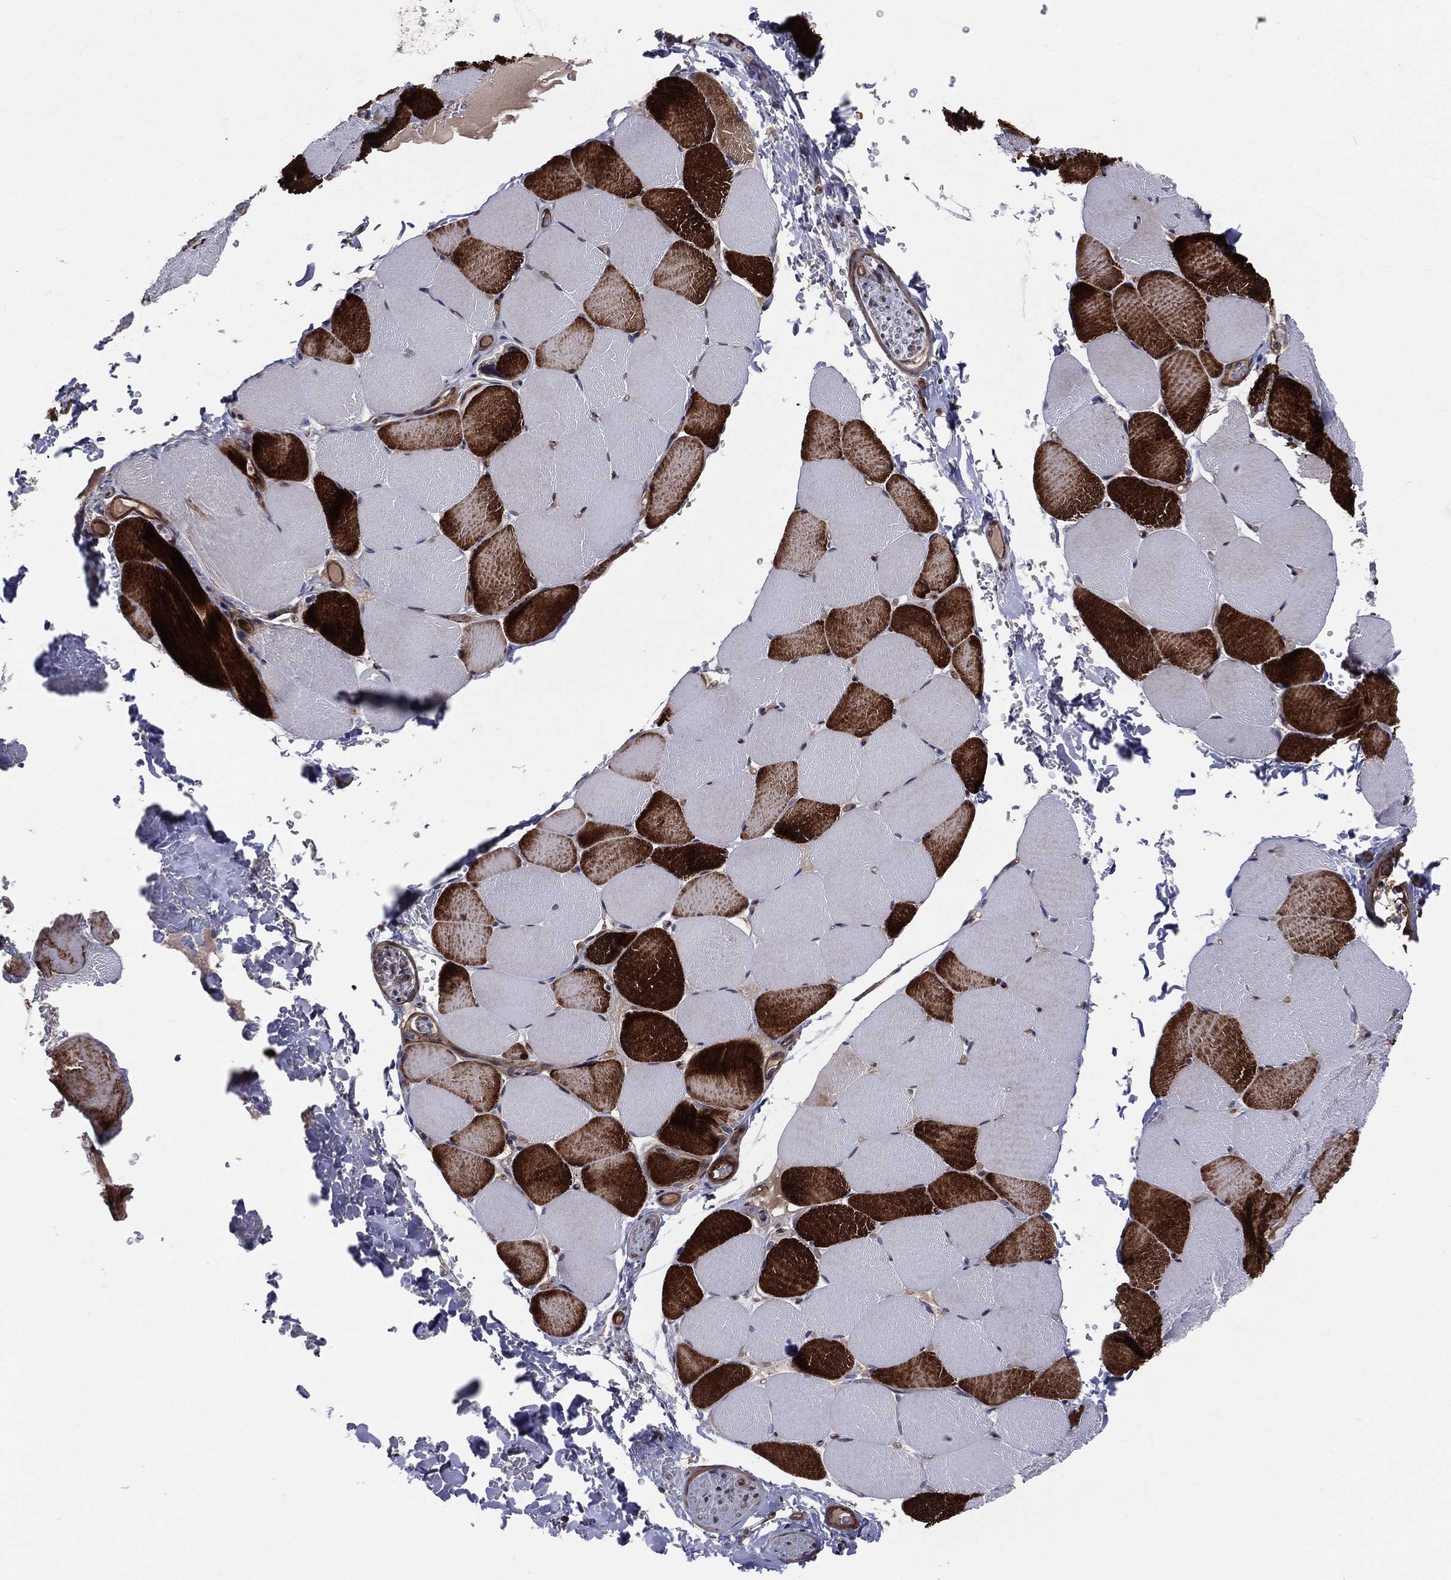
{"staining": {"intensity": "strong", "quantity": "25%-75%", "location": "cytoplasmic/membranous"}, "tissue": "skeletal muscle", "cell_type": "Myocytes", "image_type": "normal", "snomed": [{"axis": "morphology", "description": "Normal tissue, NOS"}, {"axis": "topography", "description": "Skeletal muscle"}], "caption": "Immunohistochemical staining of unremarkable human skeletal muscle exhibits 25%-75% levels of strong cytoplasmic/membranous protein expression in about 25%-75% of myocytes.", "gene": "ENTPD1", "patient": {"sex": "female", "age": 37}}